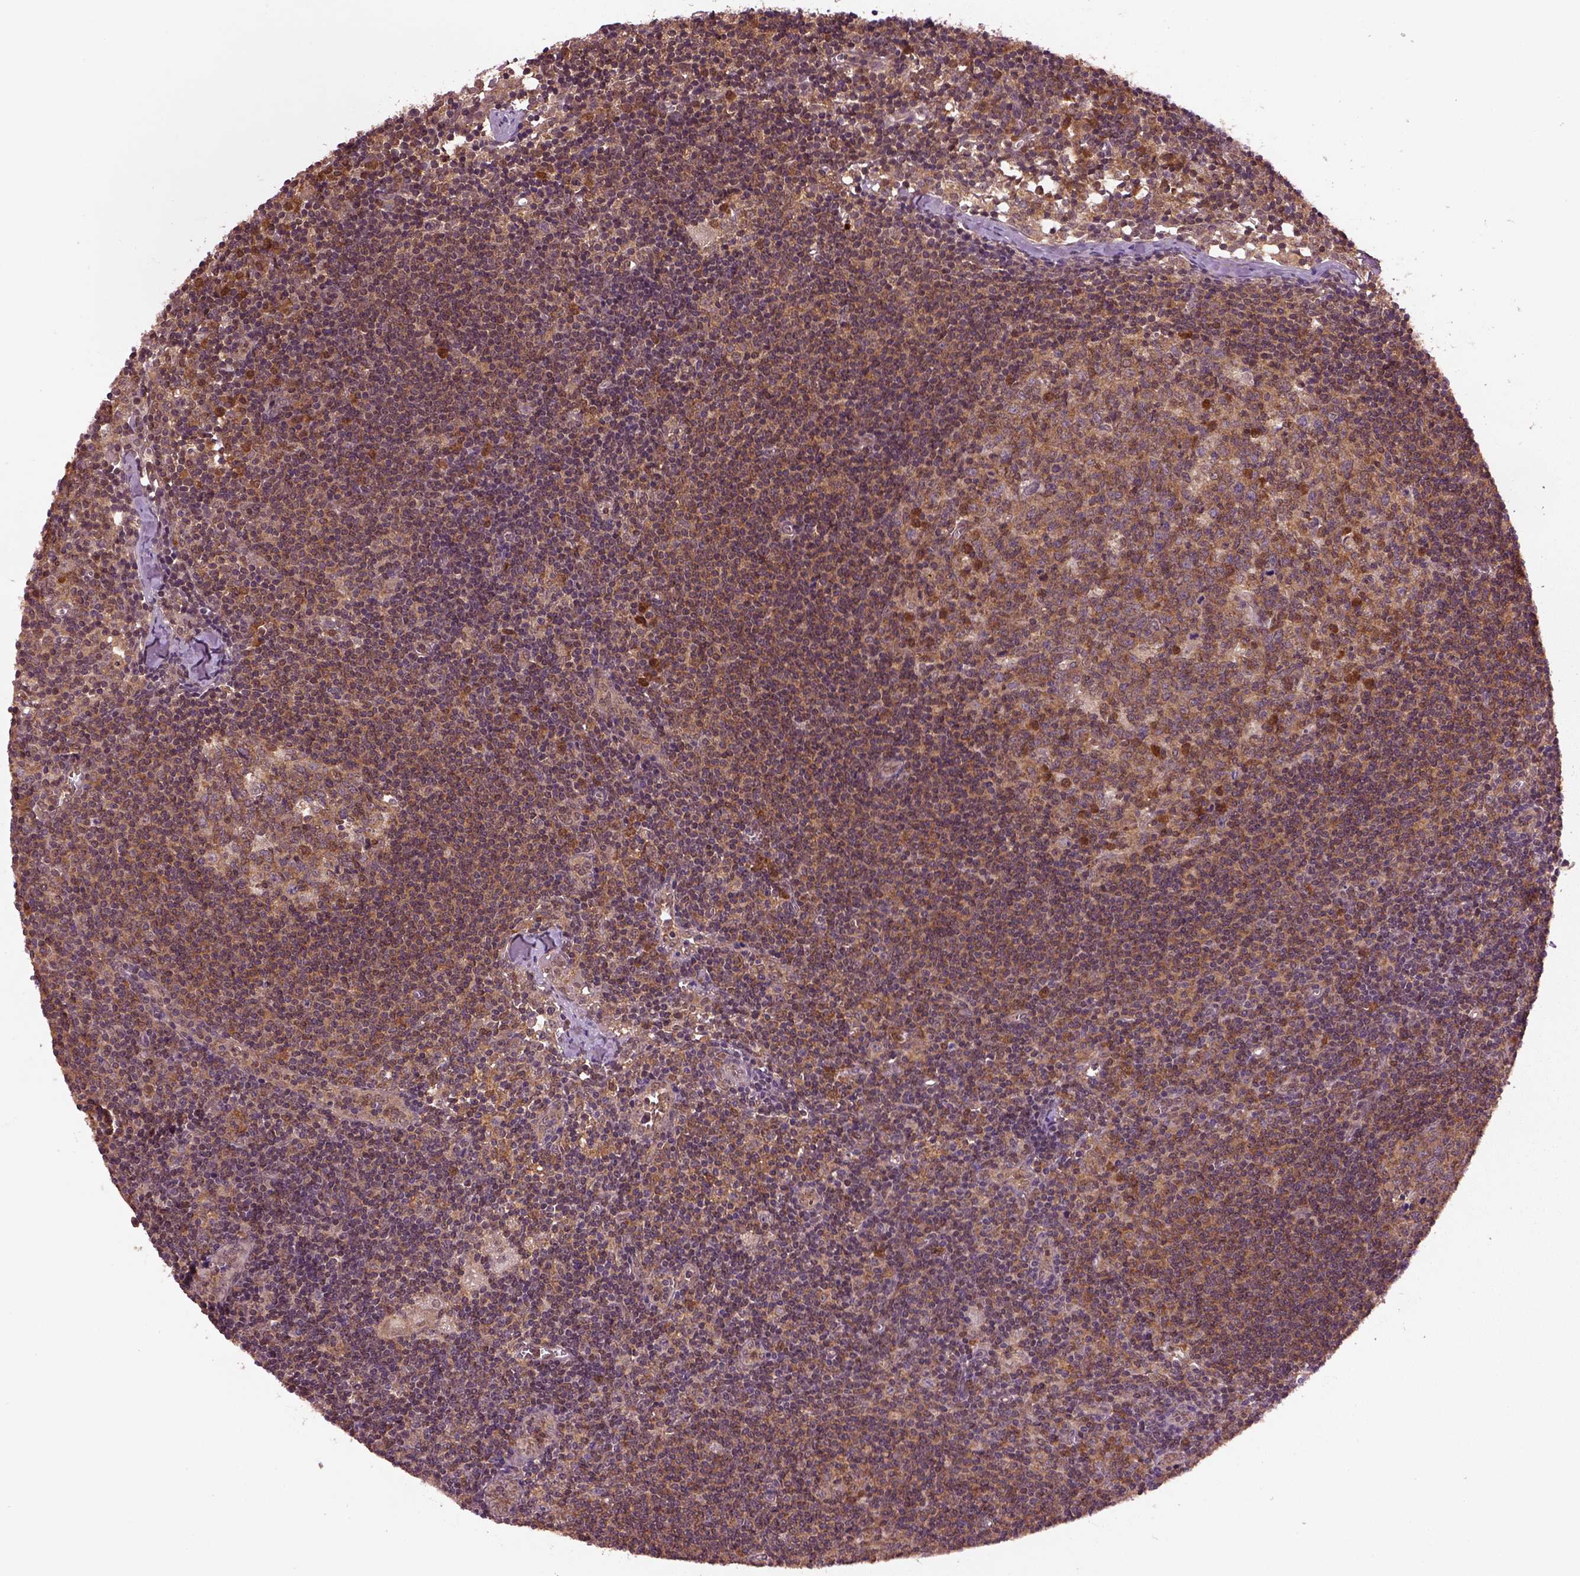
{"staining": {"intensity": "strong", "quantity": "<25%", "location": "cytoplasmic/membranous"}, "tissue": "lymph node", "cell_type": "Germinal center cells", "image_type": "normal", "snomed": [{"axis": "morphology", "description": "Normal tissue, NOS"}, {"axis": "topography", "description": "Lymph node"}], "caption": "A micrograph of human lymph node stained for a protein demonstrates strong cytoplasmic/membranous brown staining in germinal center cells.", "gene": "MDP1", "patient": {"sex": "female", "age": 52}}